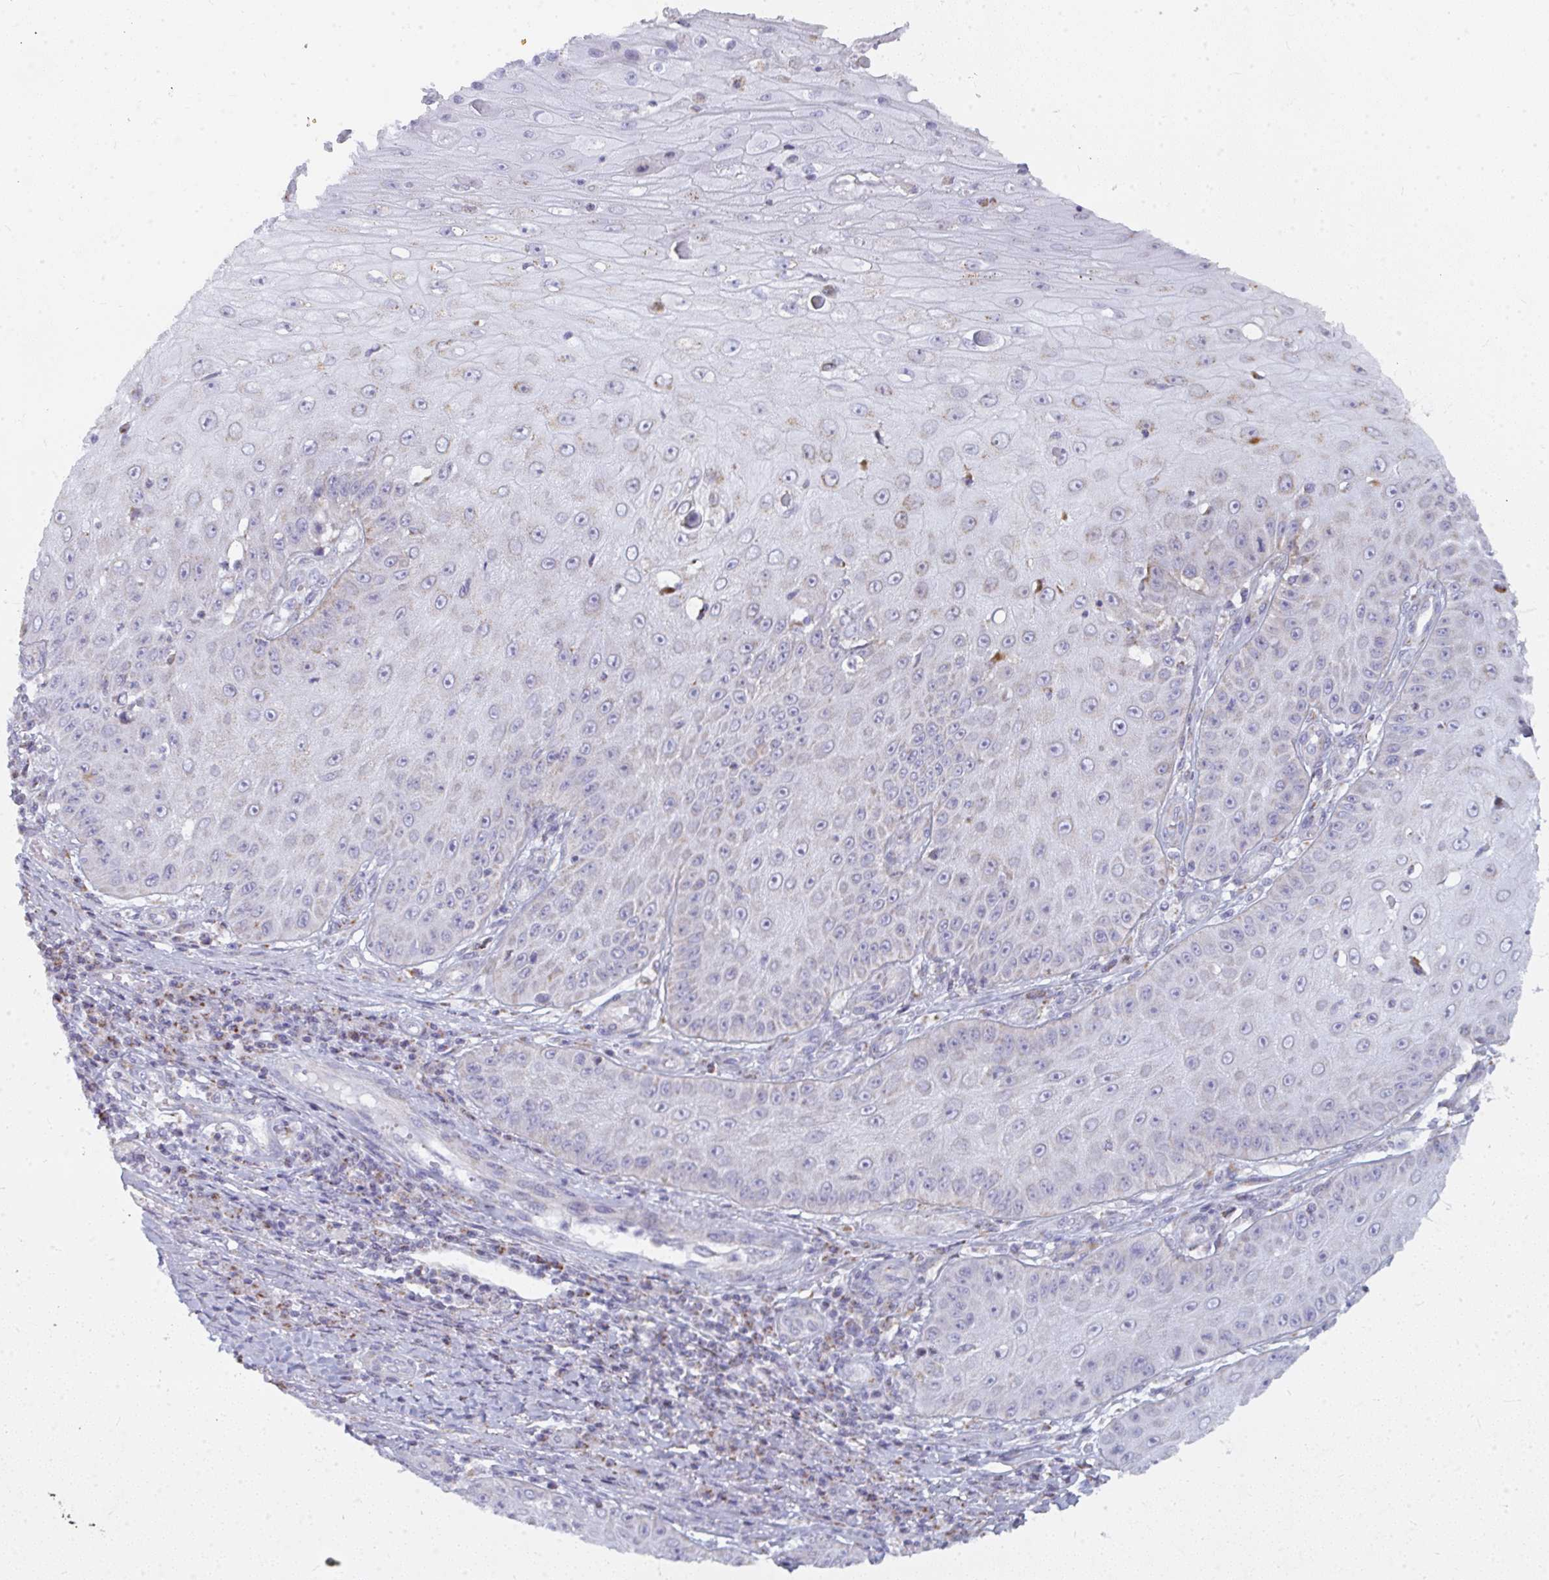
{"staining": {"intensity": "negative", "quantity": "none", "location": "none"}, "tissue": "skin cancer", "cell_type": "Tumor cells", "image_type": "cancer", "snomed": [{"axis": "morphology", "description": "Squamous cell carcinoma, NOS"}, {"axis": "topography", "description": "Skin"}], "caption": "This is an immunohistochemistry photomicrograph of human skin cancer. There is no positivity in tumor cells.", "gene": "ATG9A", "patient": {"sex": "male", "age": 70}}